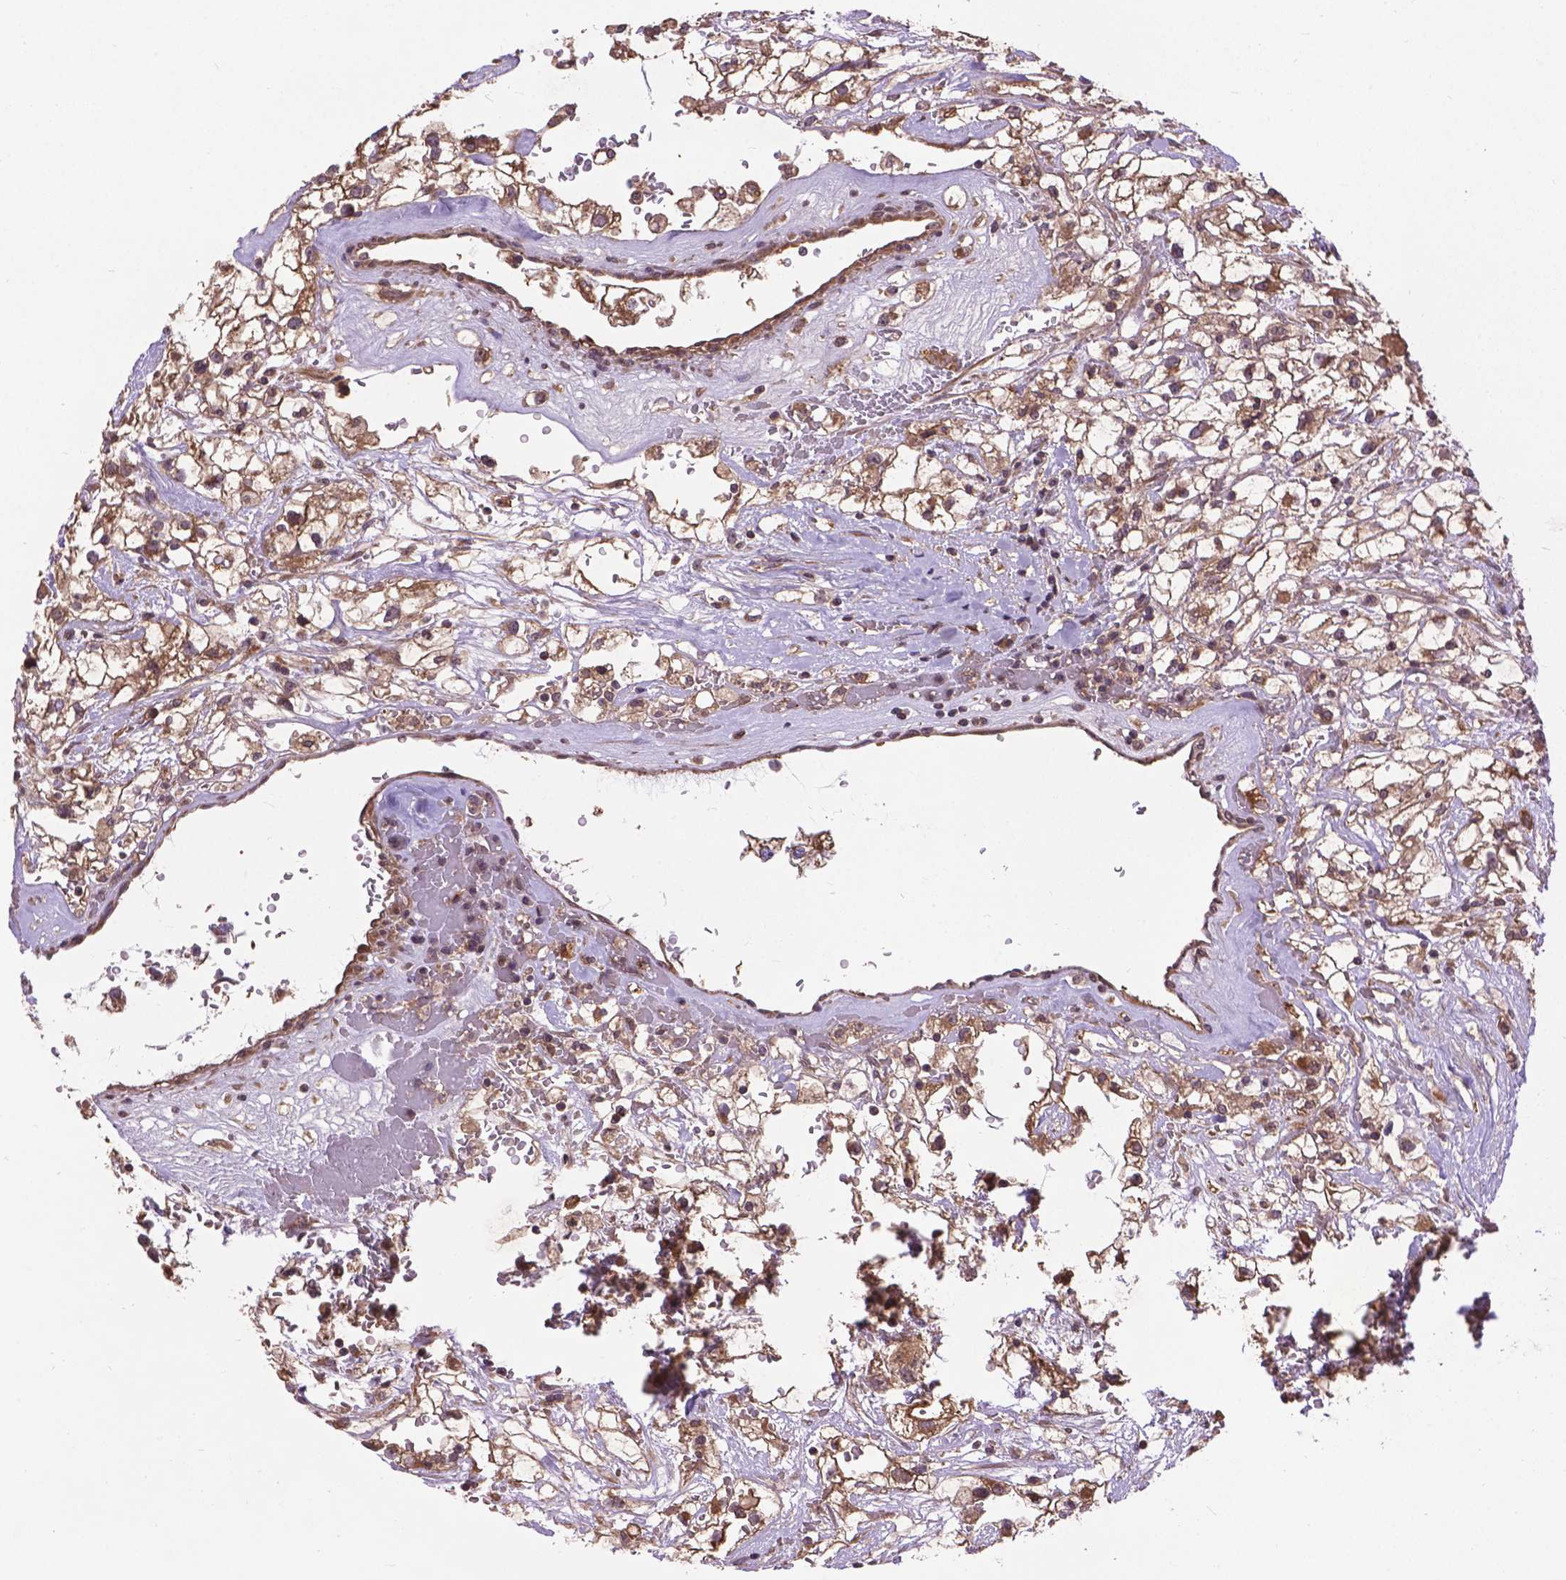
{"staining": {"intensity": "moderate", "quantity": ">75%", "location": "cytoplasmic/membranous"}, "tissue": "renal cancer", "cell_type": "Tumor cells", "image_type": "cancer", "snomed": [{"axis": "morphology", "description": "Adenocarcinoma, NOS"}, {"axis": "topography", "description": "Kidney"}], "caption": "Moderate cytoplasmic/membranous protein expression is appreciated in approximately >75% of tumor cells in renal cancer. The staining is performed using DAB (3,3'-diaminobenzidine) brown chromogen to label protein expression. The nuclei are counter-stained blue using hematoxylin.", "gene": "ZNF616", "patient": {"sex": "male", "age": 59}}